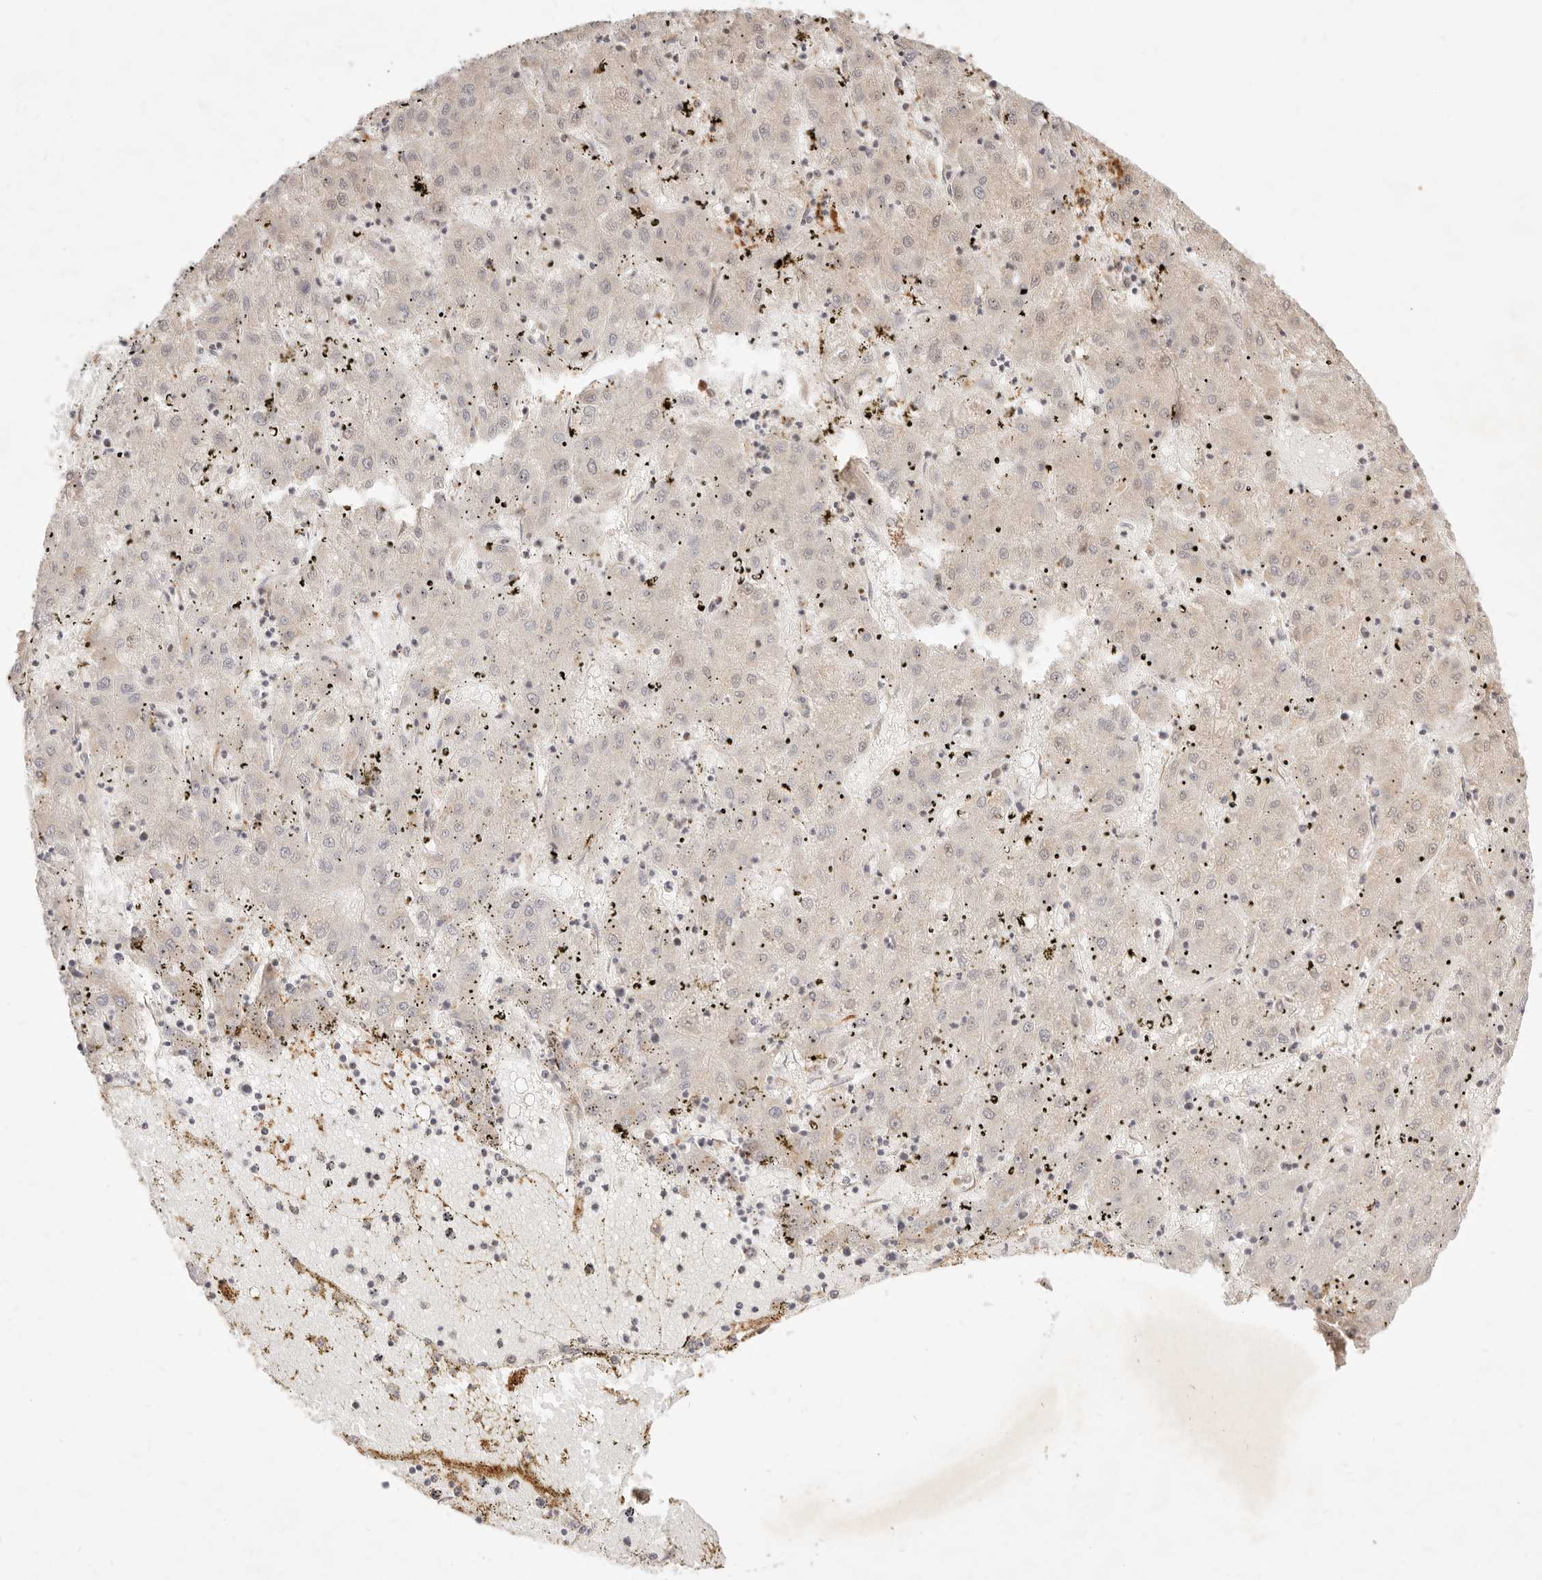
{"staining": {"intensity": "negative", "quantity": "none", "location": "none"}, "tissue": "liver cancer", "cell_type": "Tumor cells", "image_type": "cancer", "snomed": [{"axis": "morphology", "description": "Carcinoma, Hepatocellular, NOS"}, {"axis": "topography", "description": "Liver"}], "caption": "Immunohistochemistry (IHC) image of liver cancer (hepatocellular carcinoma) stained for a protein (brown), which exhibits no staining in tumor cells.", "gene": "UBXN10", "patient": {"sex": "male", "age": 72}}